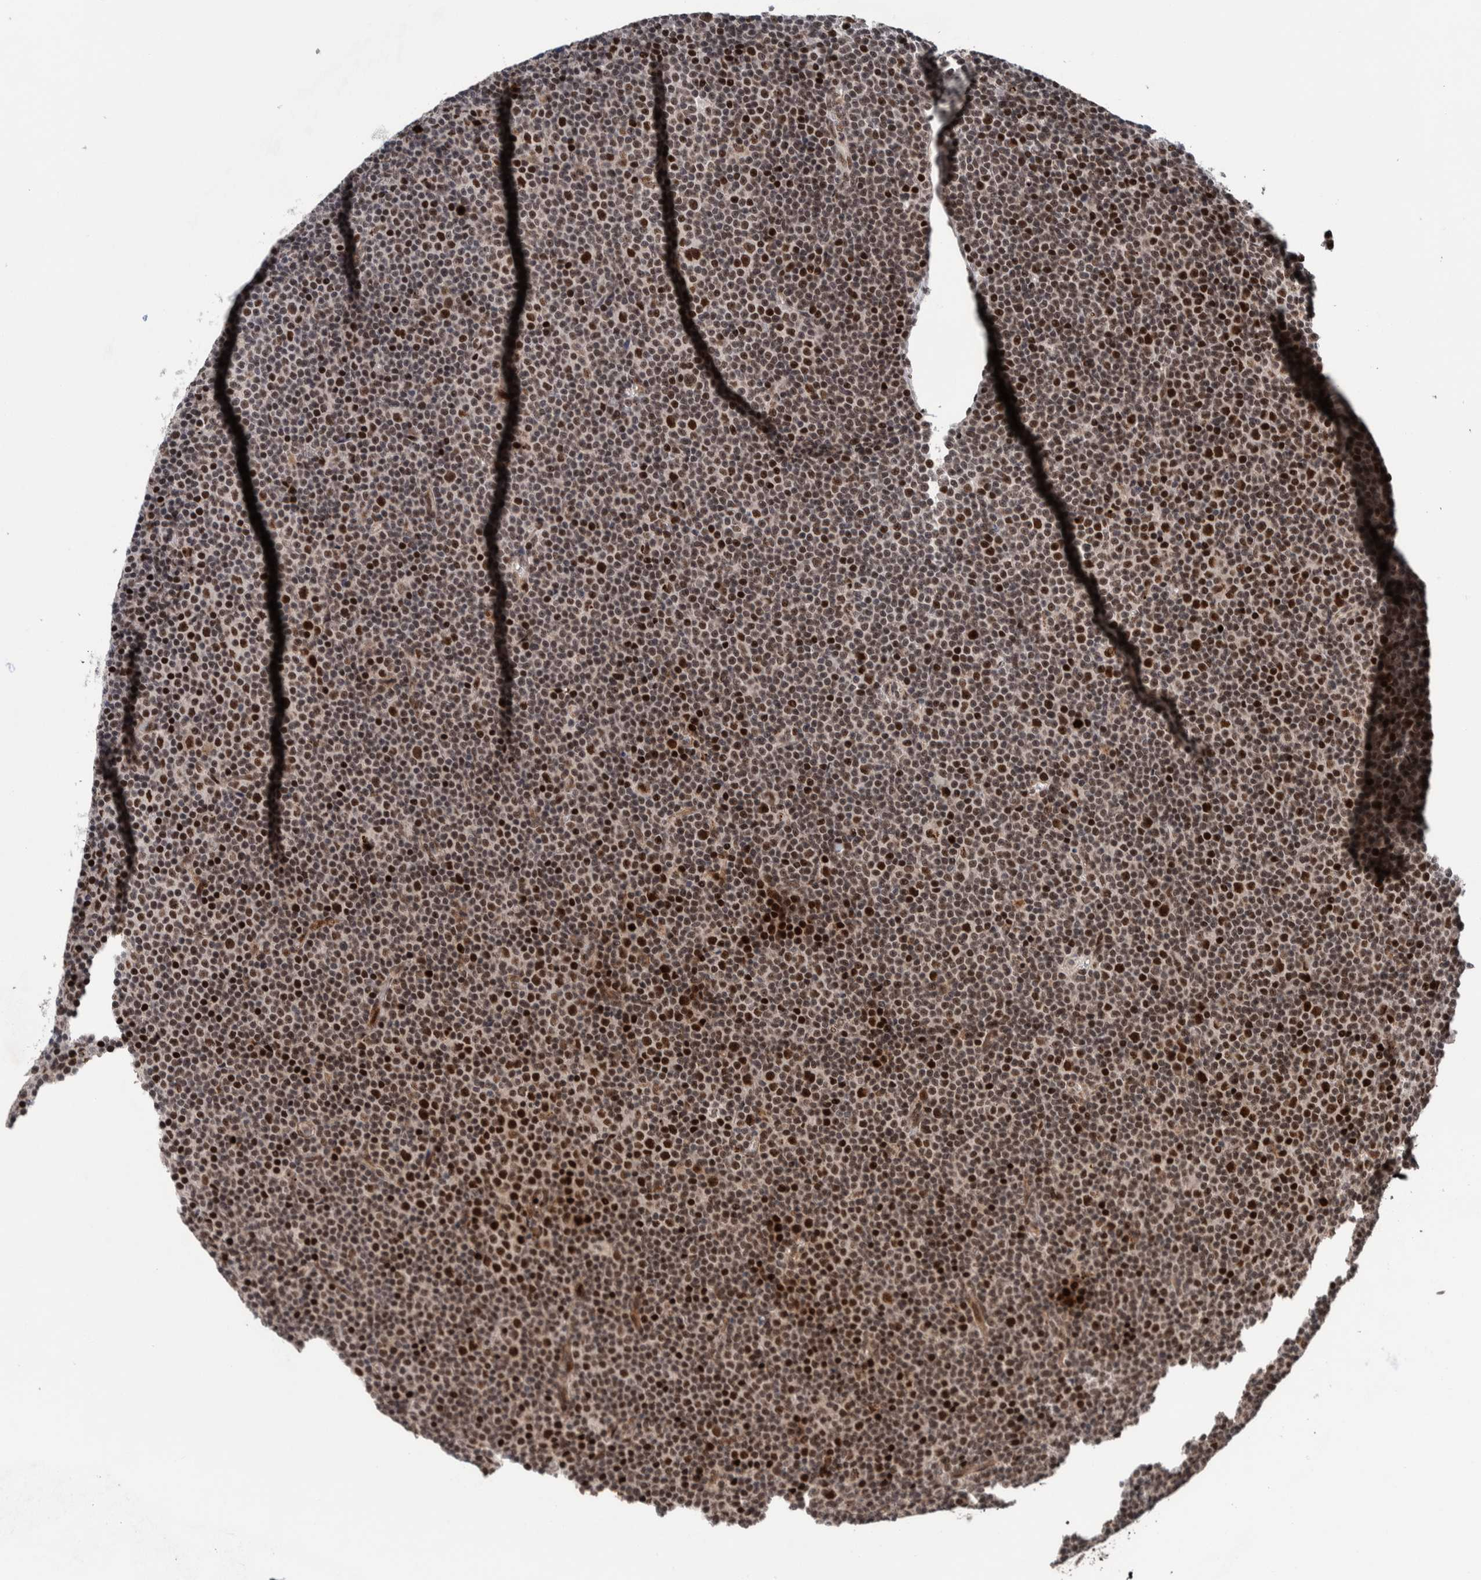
{"staining": {"intensity": "strong", "quantity": ">75%", "location": "nuclear"}, "tissue": "lymphoma", "cell_type": "Tumor cells", "image_type": "cancer", "snomed": [{"axis": "morphology", "description": "Malignant lymphoma, non-Hodgkin's type, Low grade"}, {"axis": "topography", "description": "Lymph node"}], "caption": "The photomicrograph exhibits immunohistochemical staining of lymphoma. There is strong nuclear expression is appreciated in approximately >75% of tumor cells.", "gene": "CHD4", "patient": {"sex": "female", "age": 67}}